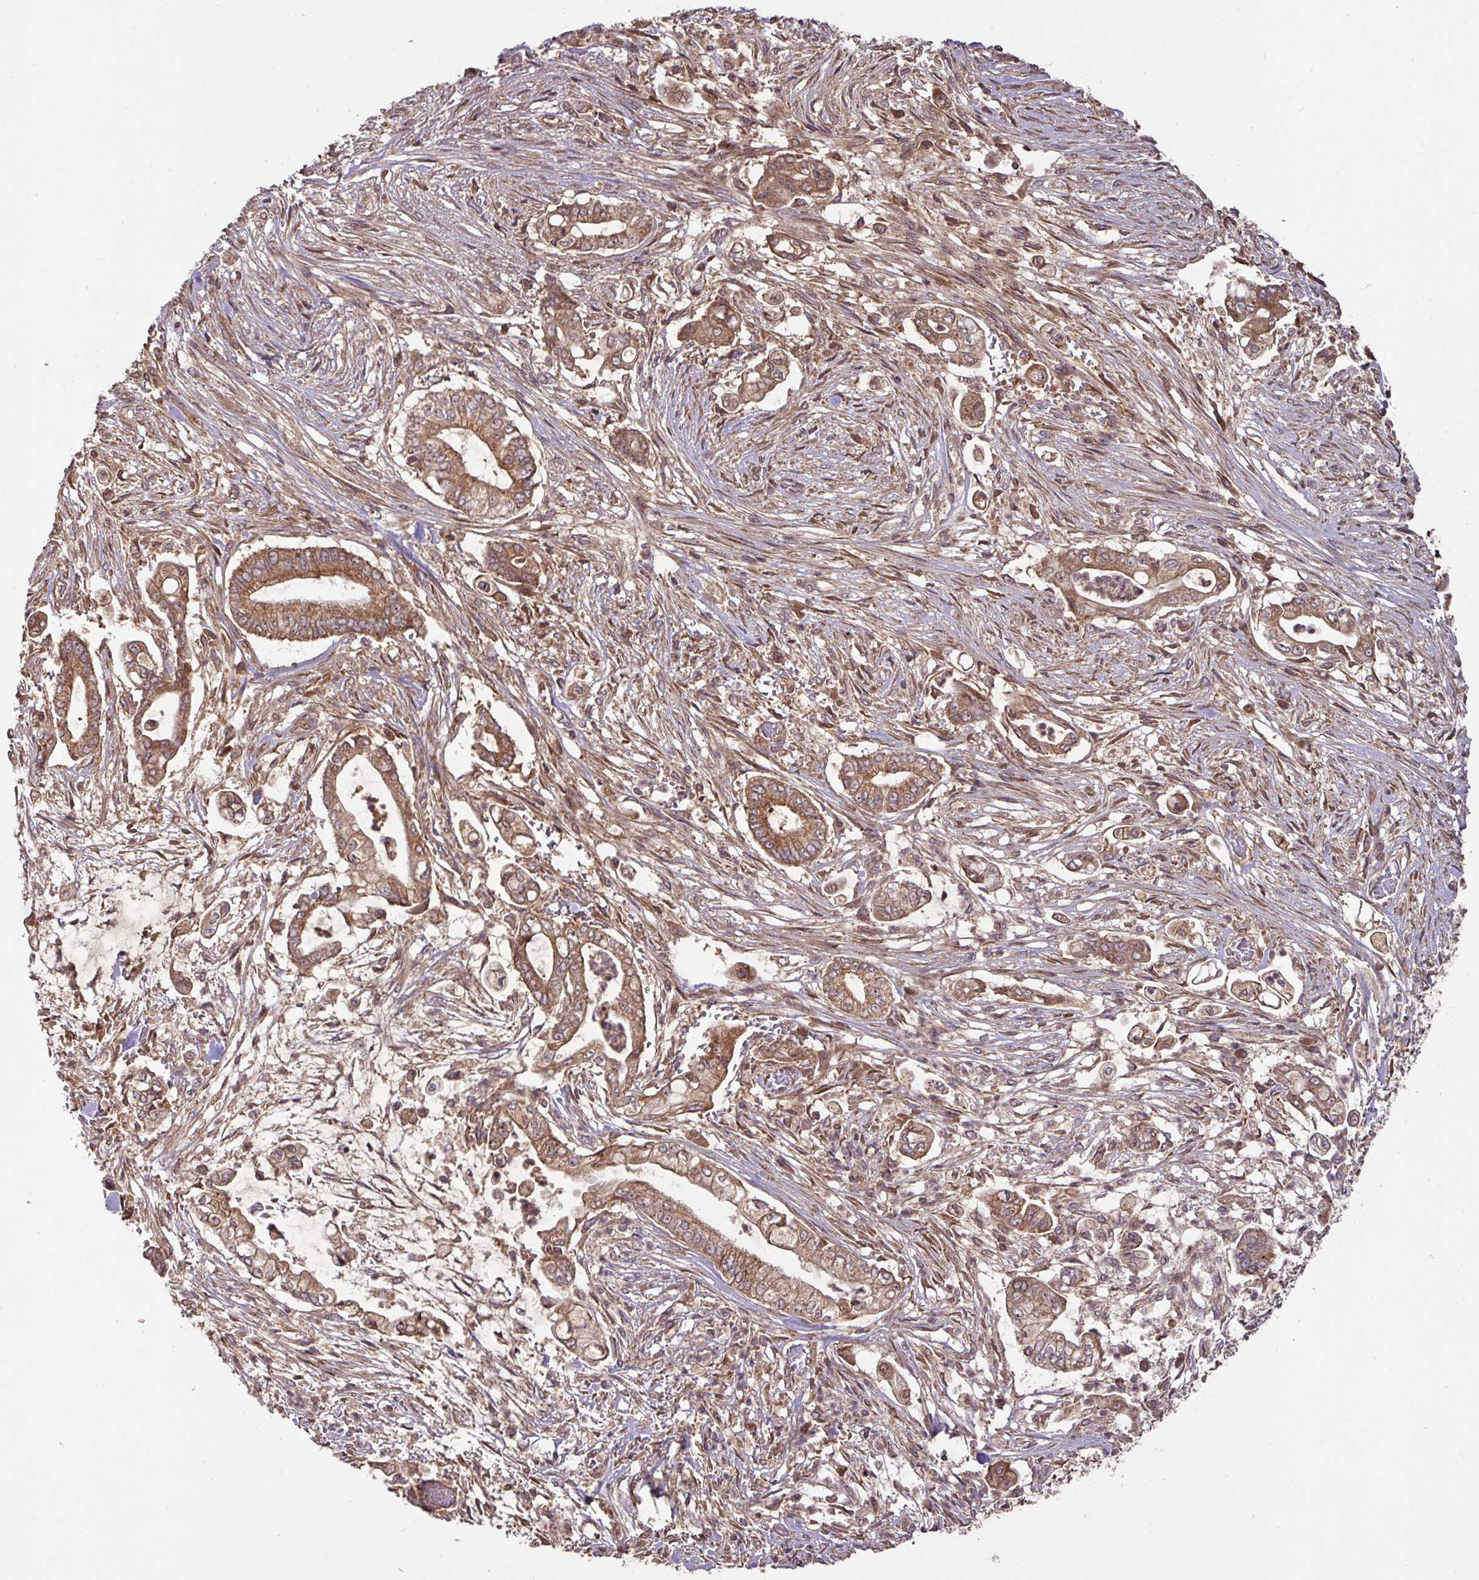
{"staining": {"intensity": "moderate", "quantity": ">75%", "location": "cytoplasmic/membranous"}, "tissue": "pancreatic cancer", "cell_type": "Tumor cells", "image_type": "cancer", "snomed": [{"axis": "morphology", "description": "Adenocarcinoma, NOS"}, {"axis": "topography", "description": "Pancreas"}], "caption": "Immunohistochemistry (IHC) (DAB (3,3'-diaminobenzidine)) staining of human adenocarcinoma (pancreatic) exhibits moderate cytoplasmic/membranous protein expression in approximately >75% of tumor cells.", "gene": "MRRF", "patient": {"sex": "female", "age": 69}}